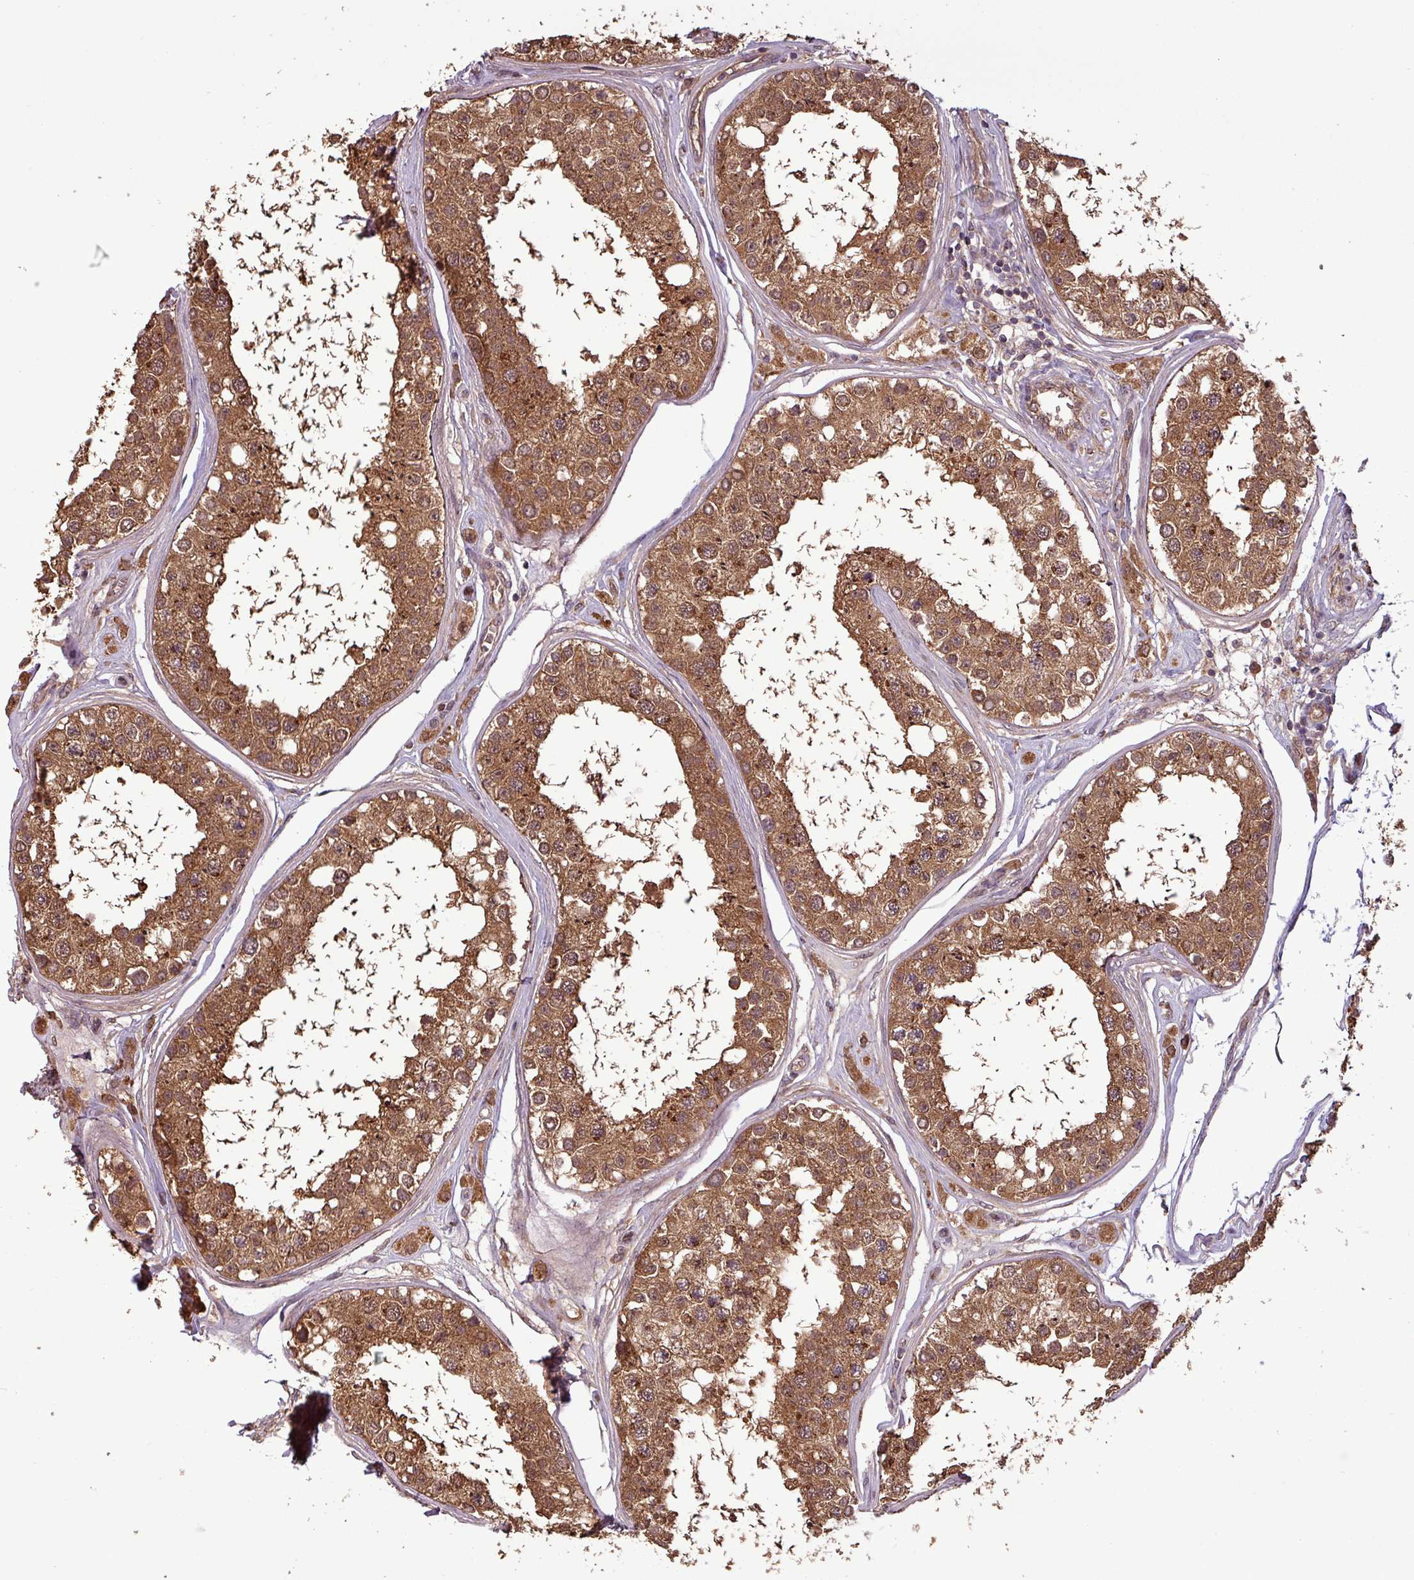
{"staining": {"intensity": "moderate", "quantity": ">75%", "location": "cytoplasmic/membranous,nuclear"}, "tissue": "testis", "cell_type": "Cells in seminiferous ducts", "image_type": "normal", "snomed": [{"axis": "morphology", "description": "Normal tissue, NOS"}, {"axis": "topography", "description": "Testis"}], "caption": "IHC of unremarkable testis displays medium levels of moderate cytoplasmic/membranous,nuclear staining in approximately >75% of cells in seminiferous ducts.", "gene": "NT5C3A", "patient": {"sex": "male", "age": 25}}